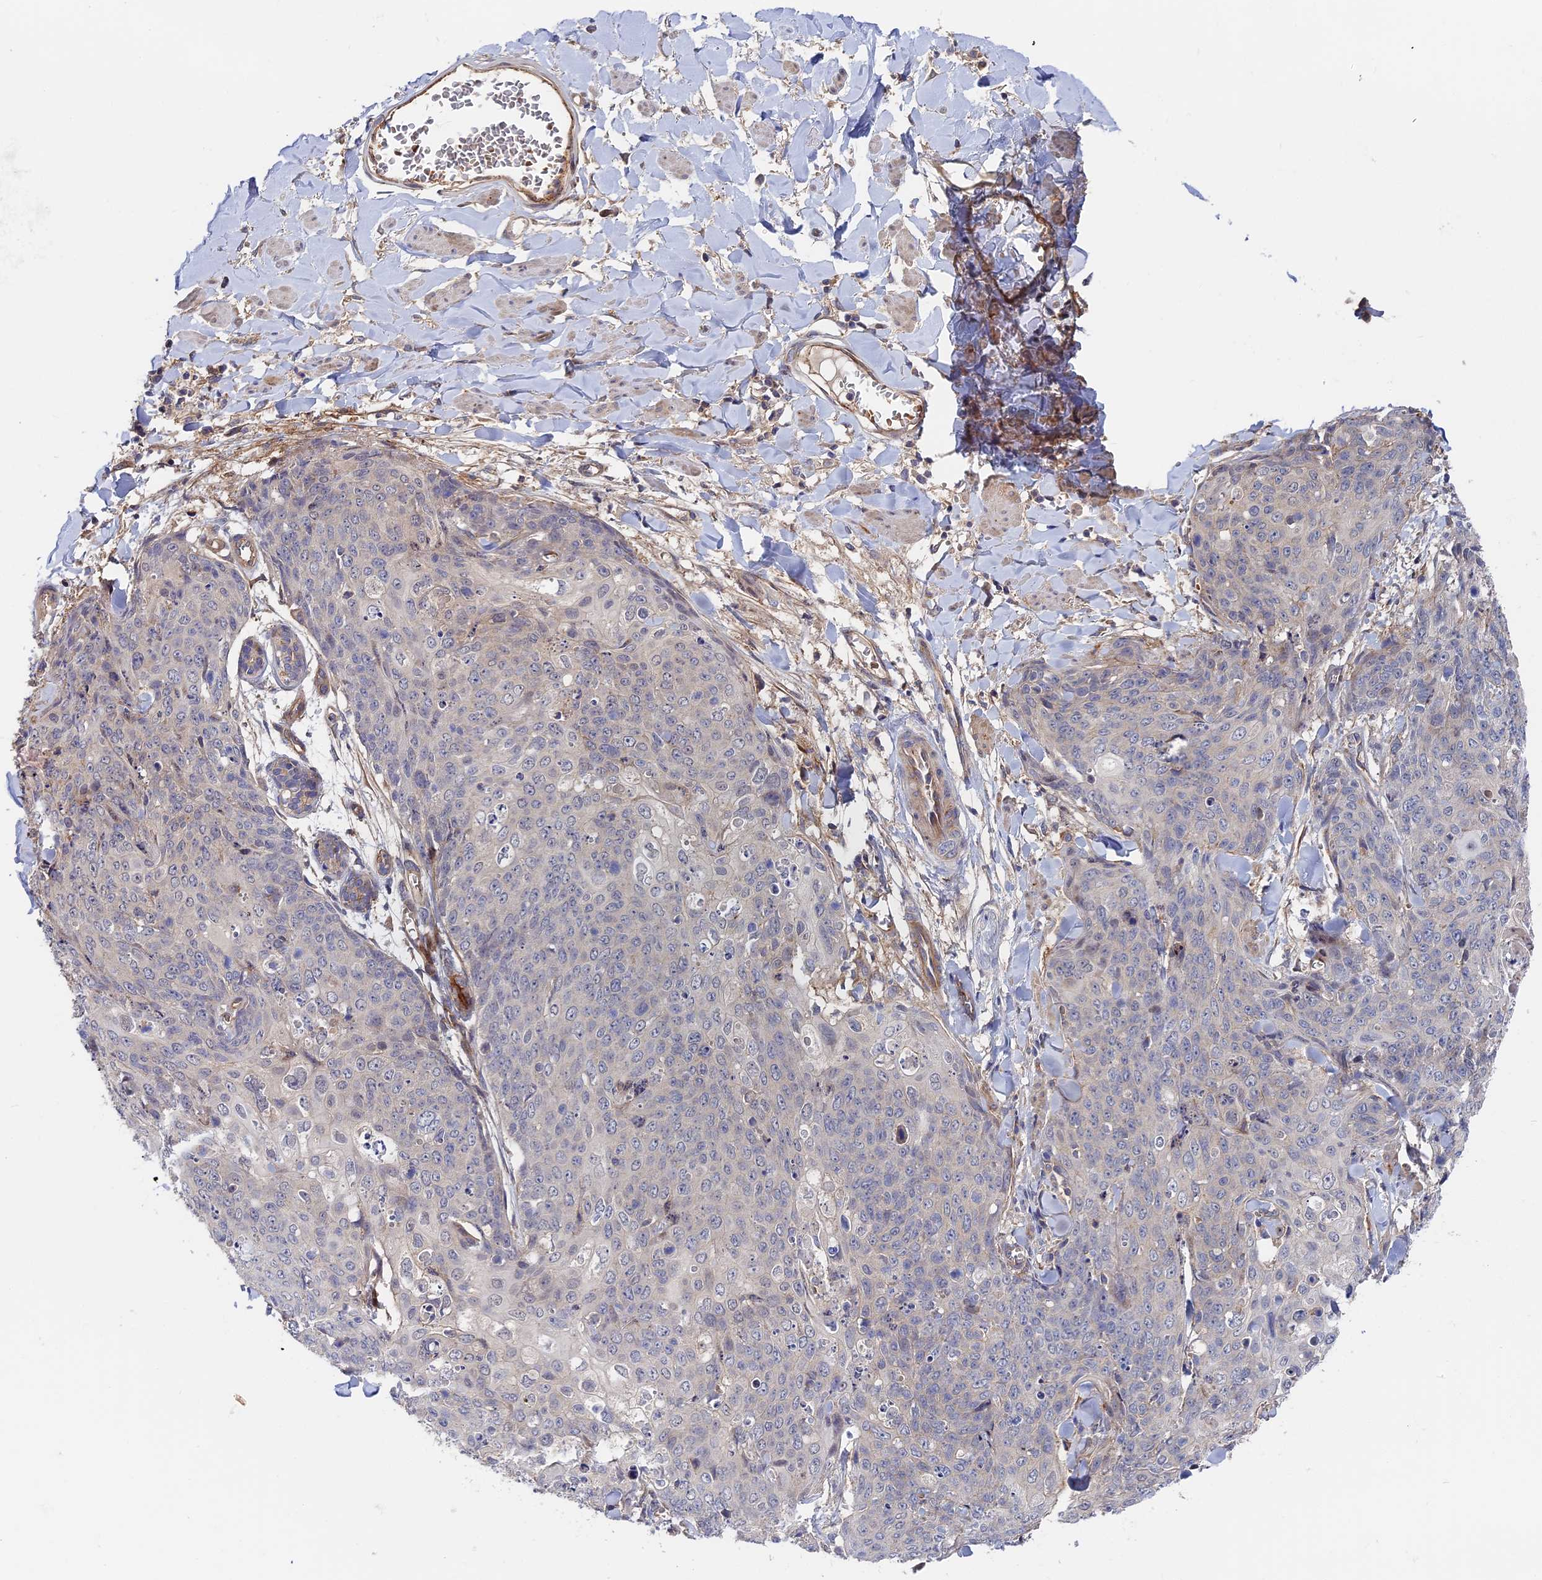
{"staining": {"intensity": "negative", "quantity": "none", "location": "none"}, "tissue": "skin cancer", "cell_type": "Tumor cells", "image_type": "cancer", "snomed": [{"axis": "morphology", "description": "Squamous cell carcinoma, NOS"}, {"axis": "topography", "description": "Skin"}, {"axis": "topography", "description": "Vulva"}], "caption": "High magnification brightfield microscopy of skin cancer (squamous cell carcinoma) stained with DAB (brown) and counterstained with hematoxylin (blue): tumor cells show no significant positivity.", "gene": "MISP3", "patient": {"sex": "female", "age": 85}}